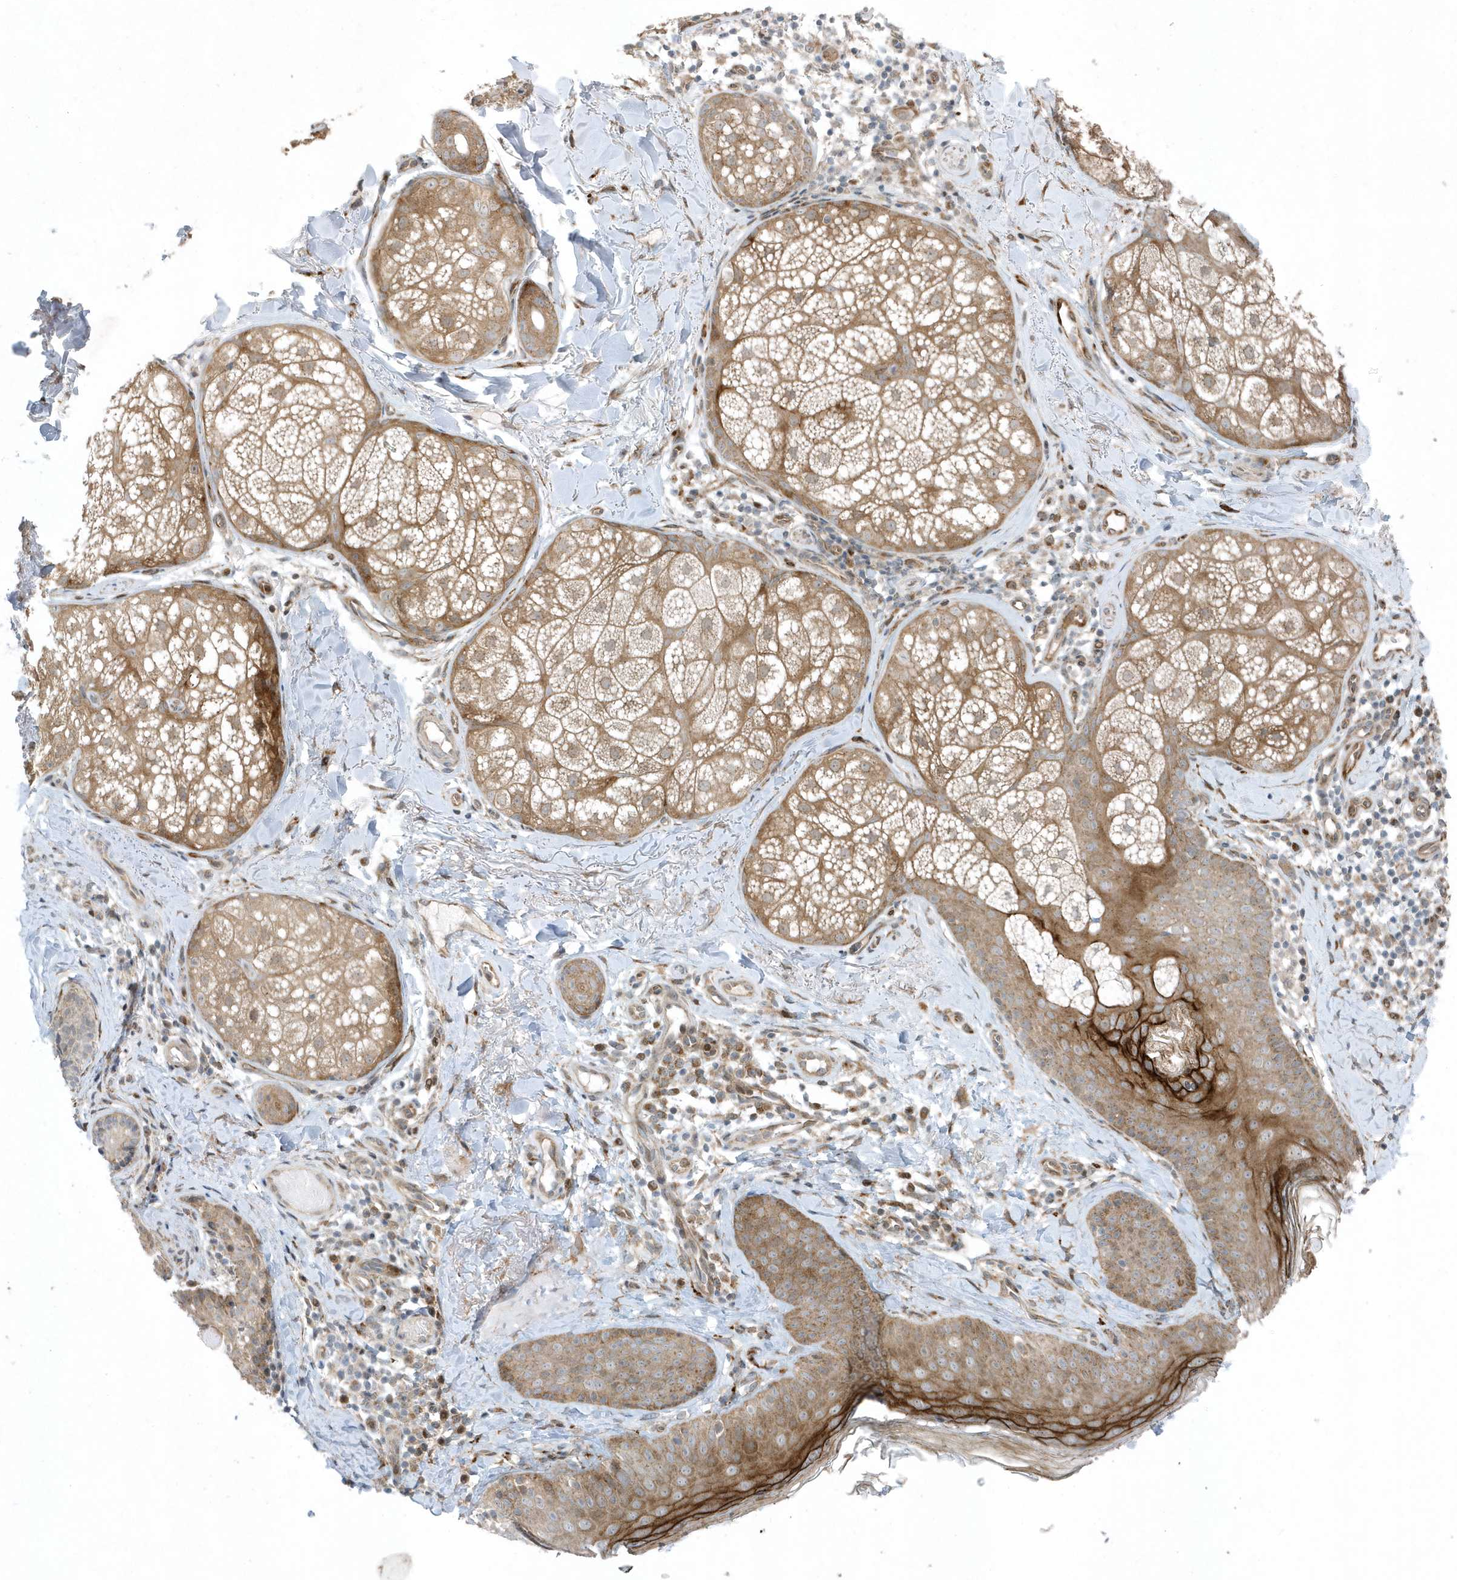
{"staining": {"intensity": "moderate", "quantity": ">75%", "location": "cytoplasmic/membranous"}, "tissue": "skin", "cell_type": "Fibroblasts", "image_type": "normal", "snomed": [{"axis": "morphology", "description": "Normal tissue, NOS"}, {"axis": "topography", "description": "Skin"}], "caption": "About >75% of fibroblasts in normal human skin display moderate cytoplasmic/membranous protein positivity as visualized by brown immunohistochemical staining.", "gene": "FAM98A", "patient": {"sex": "male", "age": 57}}